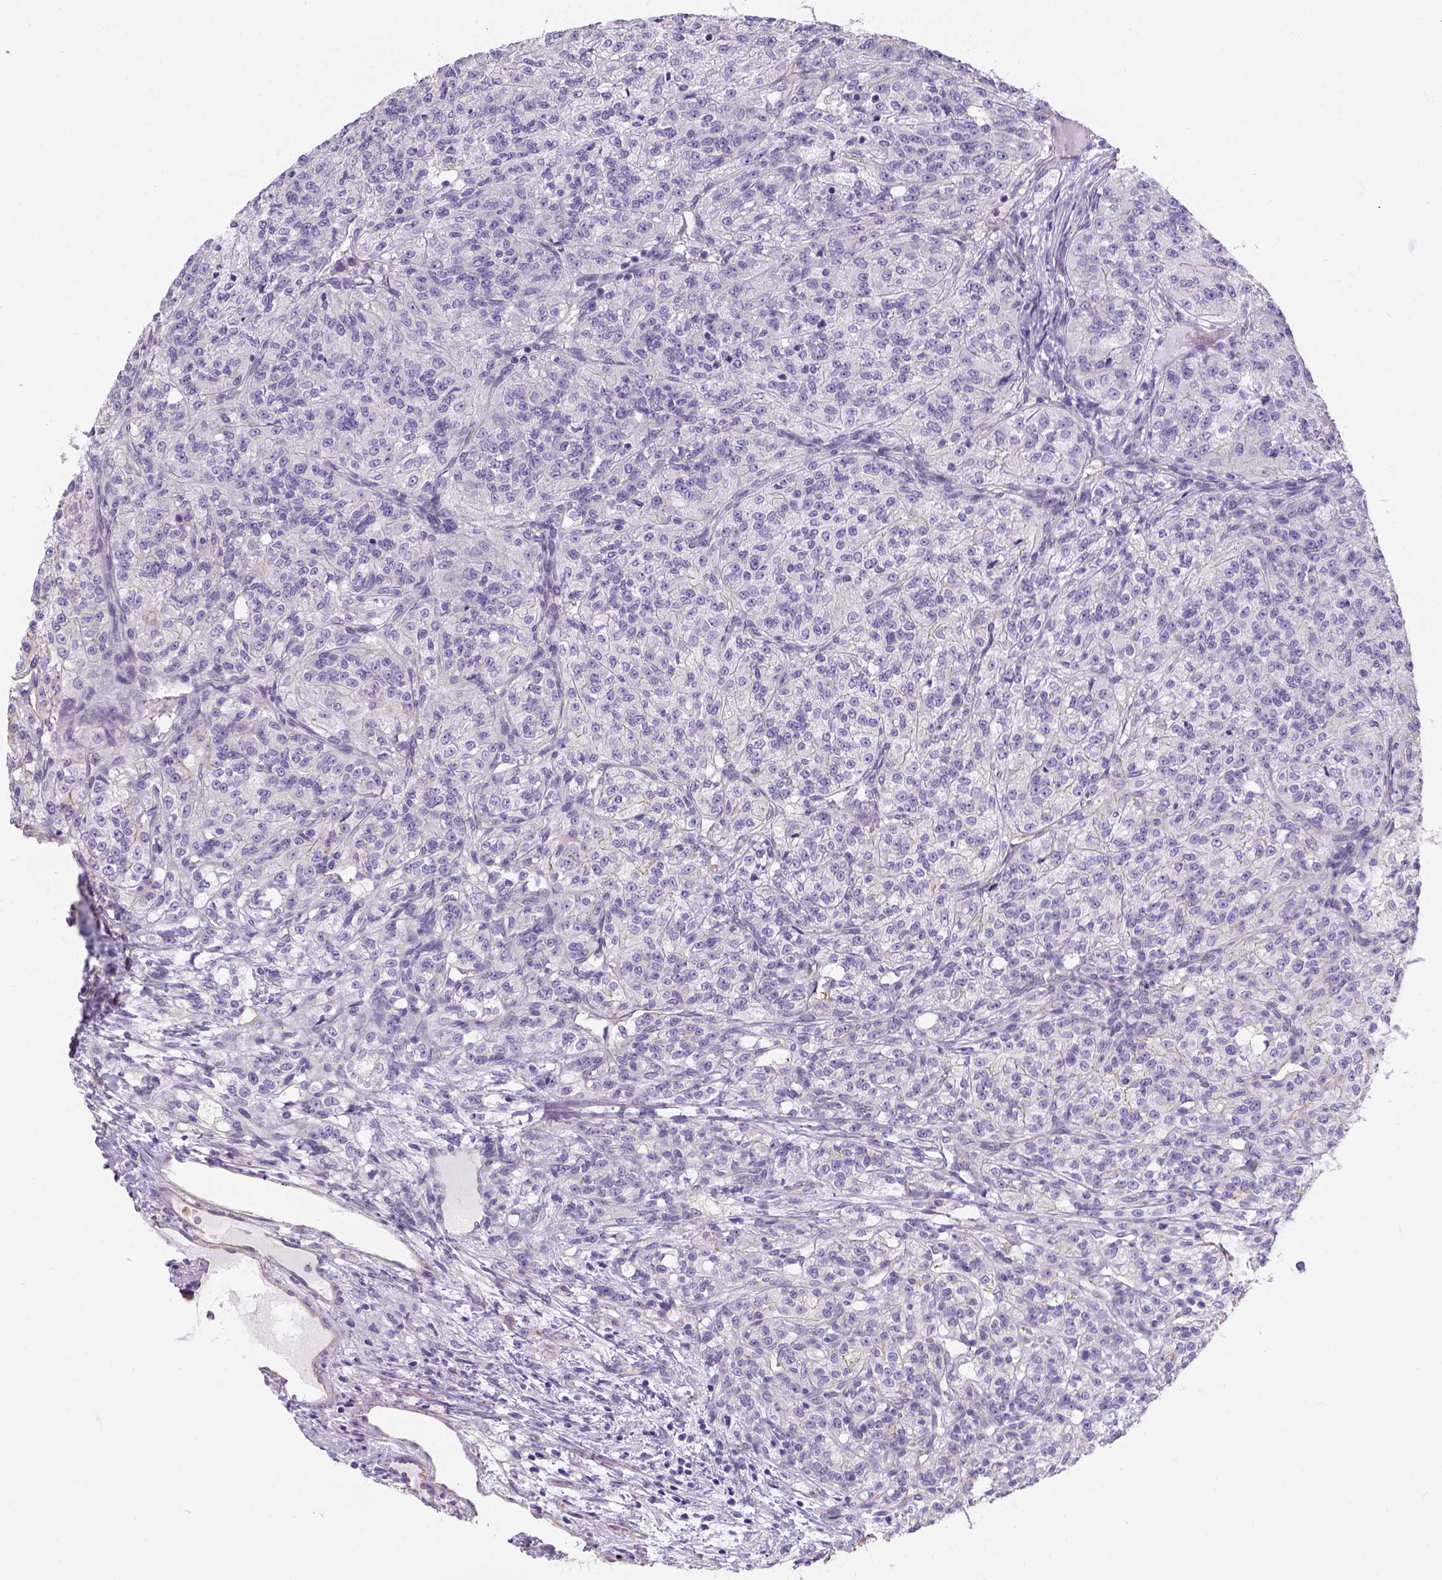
{"staining": {"intensity": "negative", "quantity": "none", "location": "none"}, "tissue": "renal cancer", "cell_type": "Tumor cells", "image_type": "cancer", "snomed": [{"axis": "morphology", "description": "Adenocarcinoma, NOS"}, {"axis": "topography", "description": "Kidney"}], "caption": "A micrograph of adenocarcinoma (renal) stained for a protein shows no brown staining in tumor cells.", "gene": "PHF7", "patient": {"sex": "female", "age": 63}}